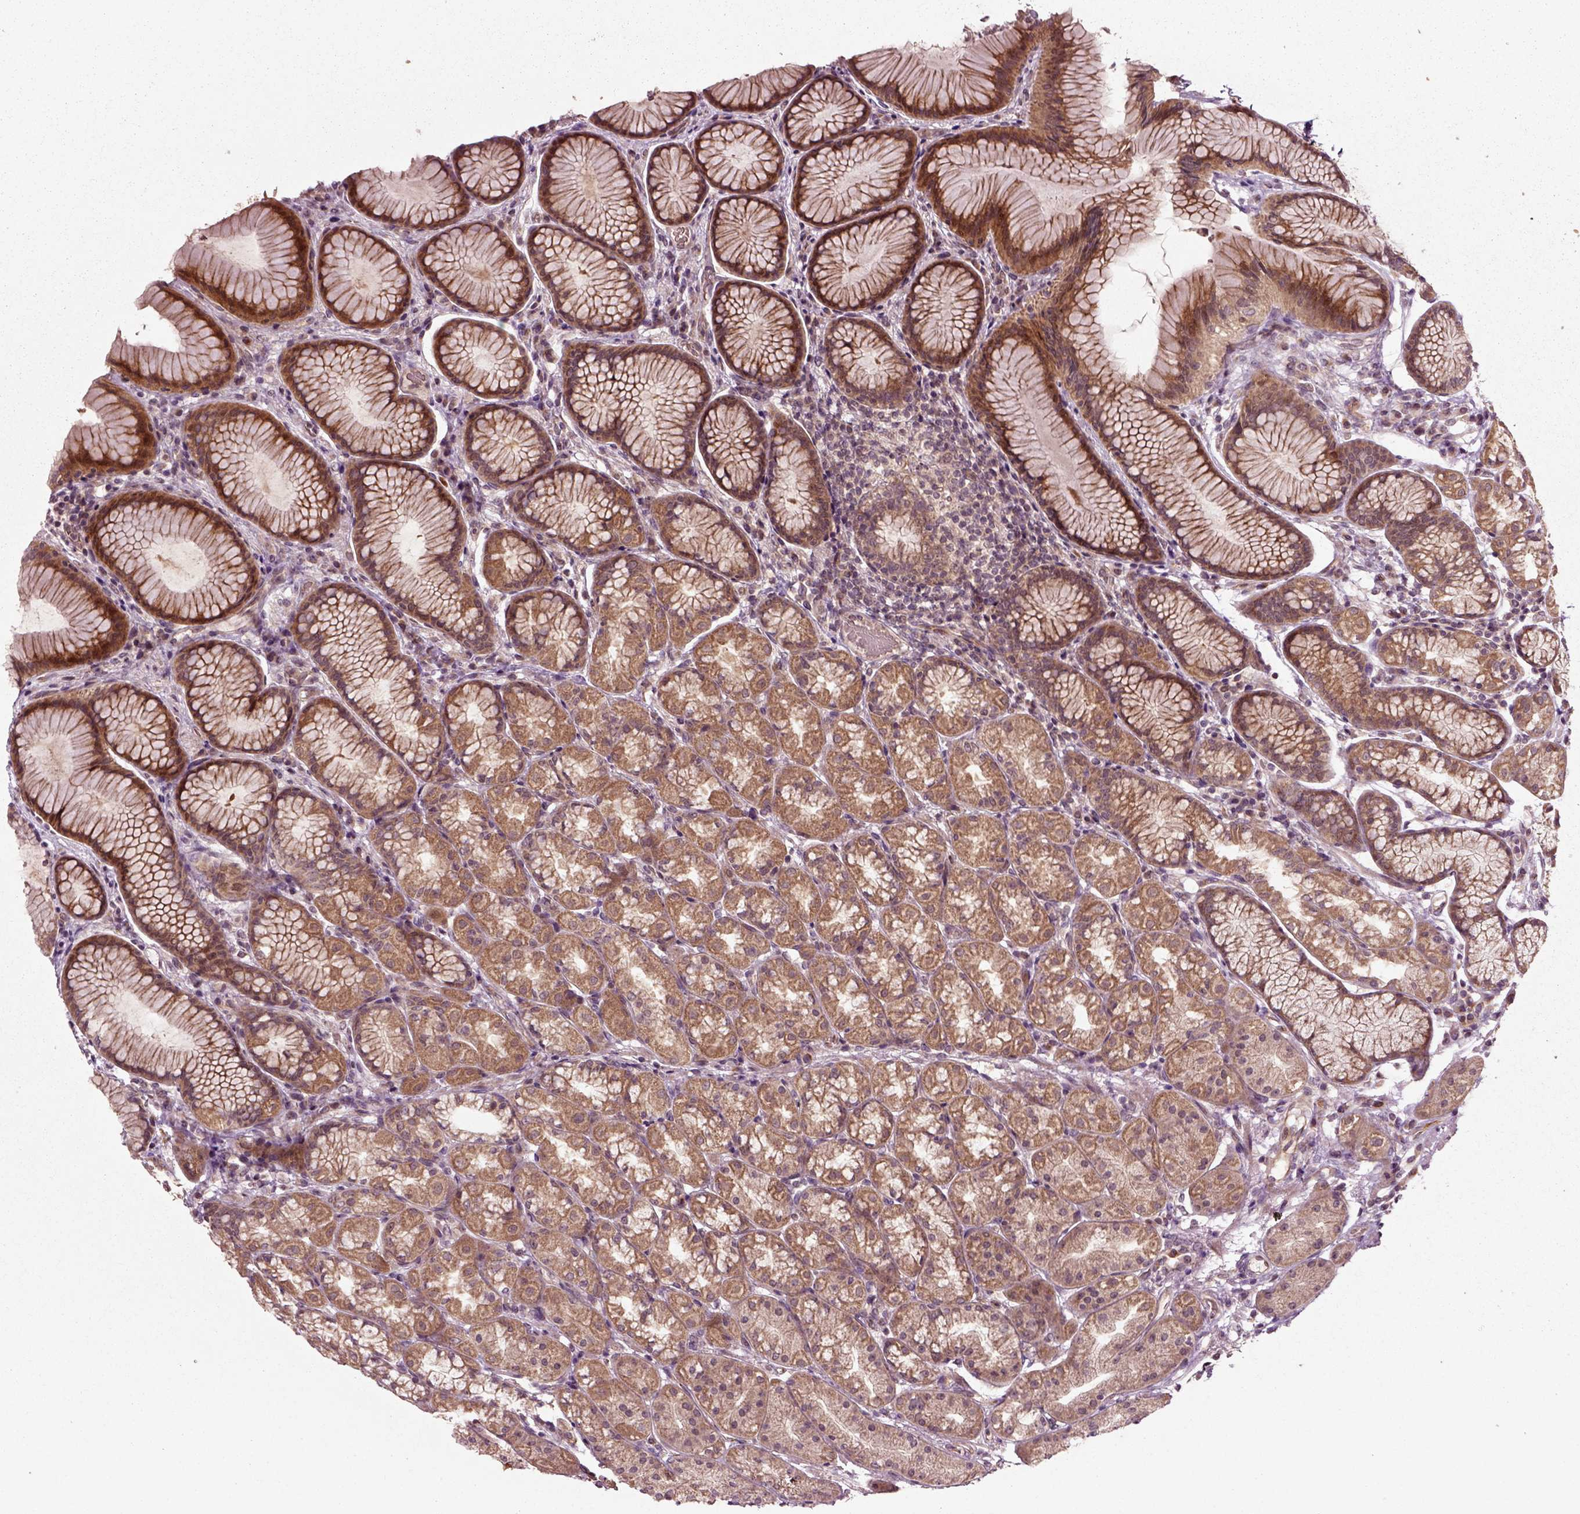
{"staining": {"intensity": "moderate", "quantity": ">75%", "location": "cytoplasmic/membranous"}, "tissue": "stomach", "cell_type": "Glandular cells", "image_type": "normal", "snomed": [{"axis": "morphology", "description": "Normal tissue, NOS"}, {"axis": "morphology", "description": "Adenocarcinoma, NOS"}, {"axis": "topography", "description": "Stomach"}], "caption": "Stomach was stained to show a protein in brown. There is medium levels of moderate cytoplasmic/membranous positivity in approximately >75% of glandular cells. The staining was performed using DAB (3,3'-diaminobenzidine) to visualize the protein expression in brown, while the nuclei were stained in blue with hematoxylin (Magnification: 20x).", "gene": "PLCD3", "patient": {"sex": "female", "age": 79}}